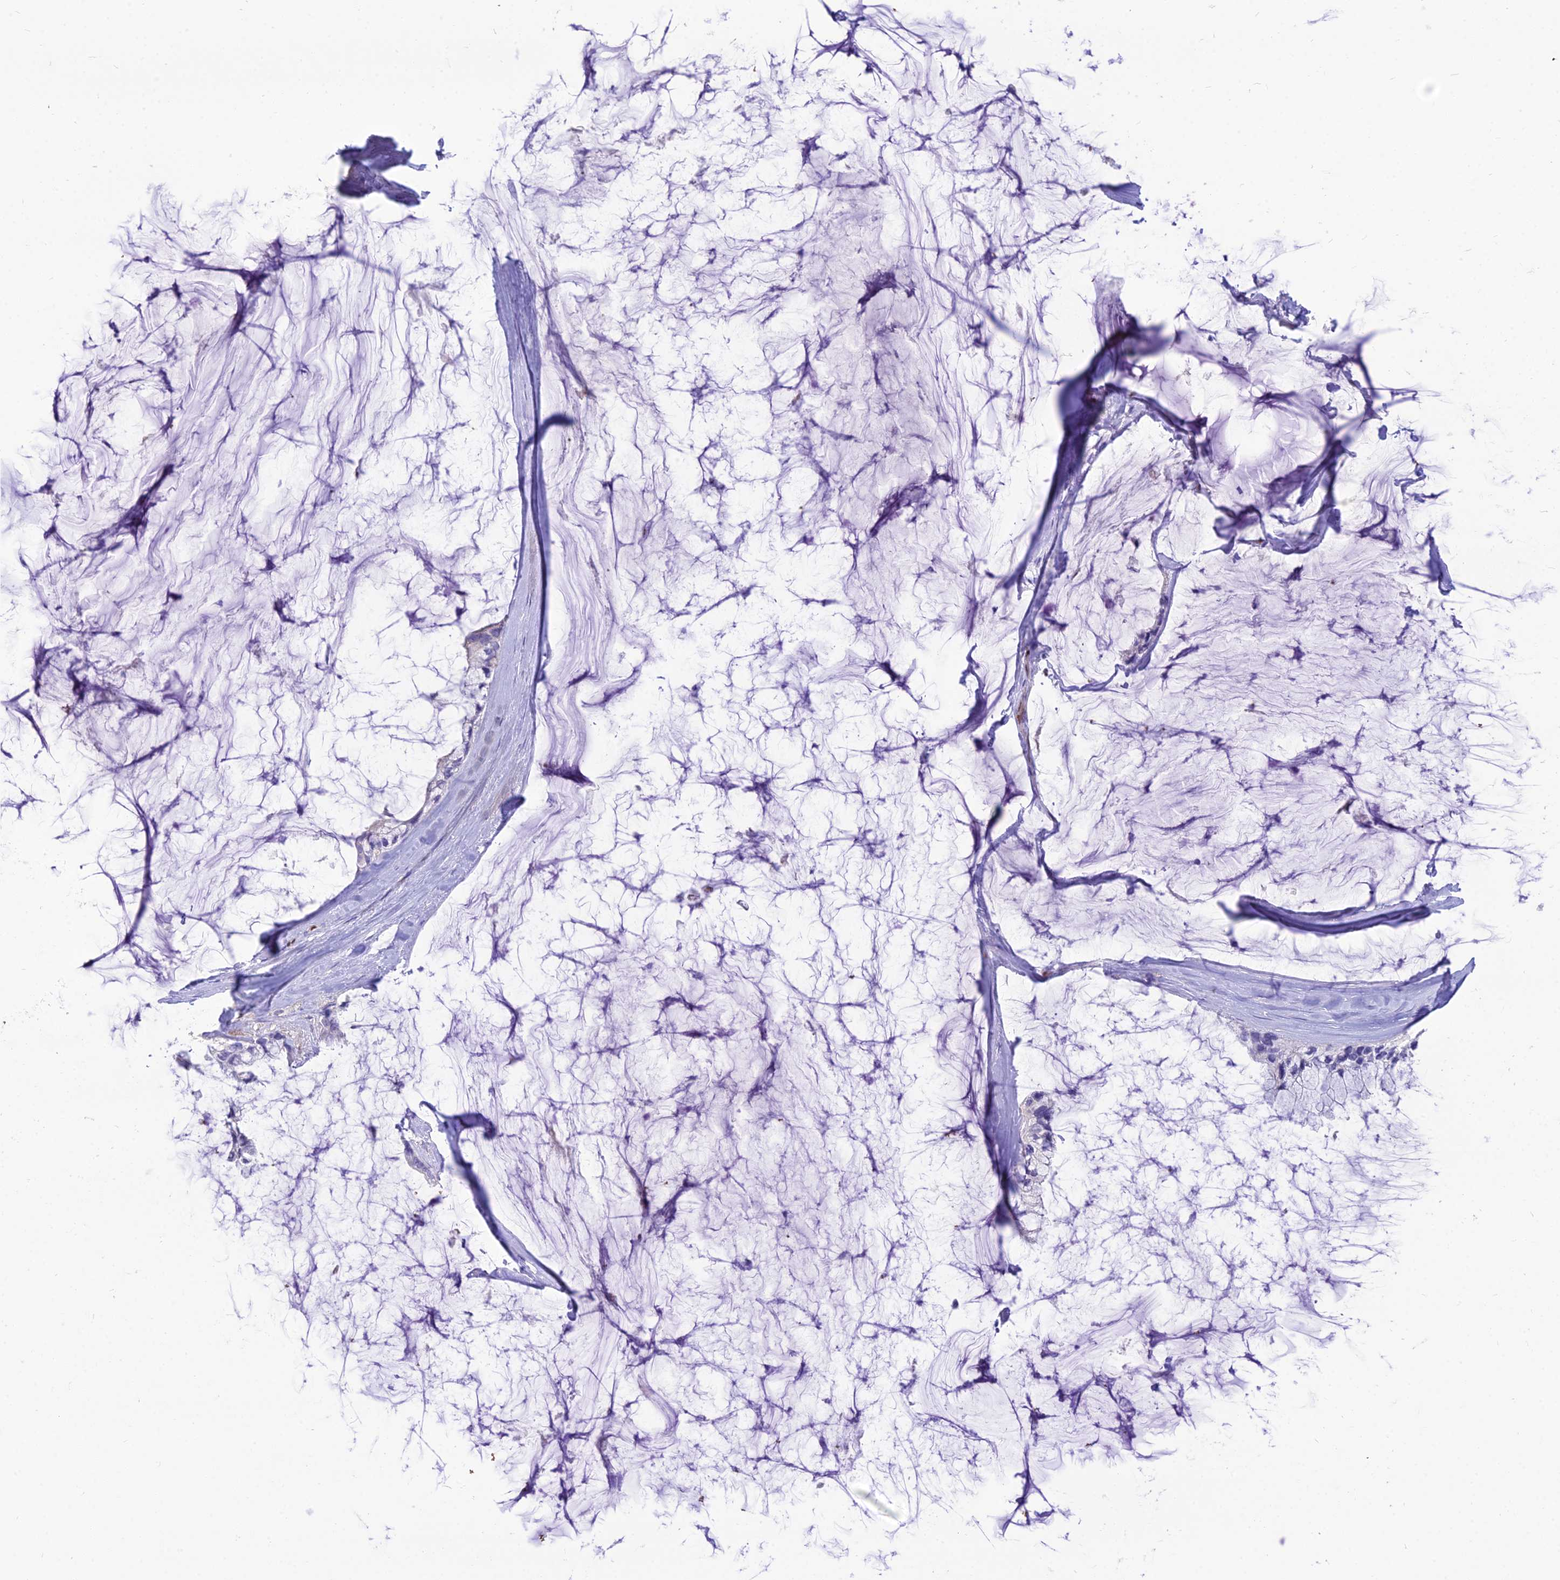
{"staining": {"intensity": "negative", "quantity": "none", "location": "none"}, "tissue": "ovarian cancer", "cell_type": "Tumor cells", "image_type": "cancer", "snomed": [{"axis": "morphology", "description": "Cystadenocarcinoma, mucinous, NOS"}, {"axis": "topography", "description": "Ovary"}], "caption": "A high-resolution micrograph shows IHC staining of ovarian cancer (mucinous cystadenocarcinoma), which reveals no significant staining in tumor cells.", "gene": "NOVA2", "patient": {"sex": "female", "age": 39}}